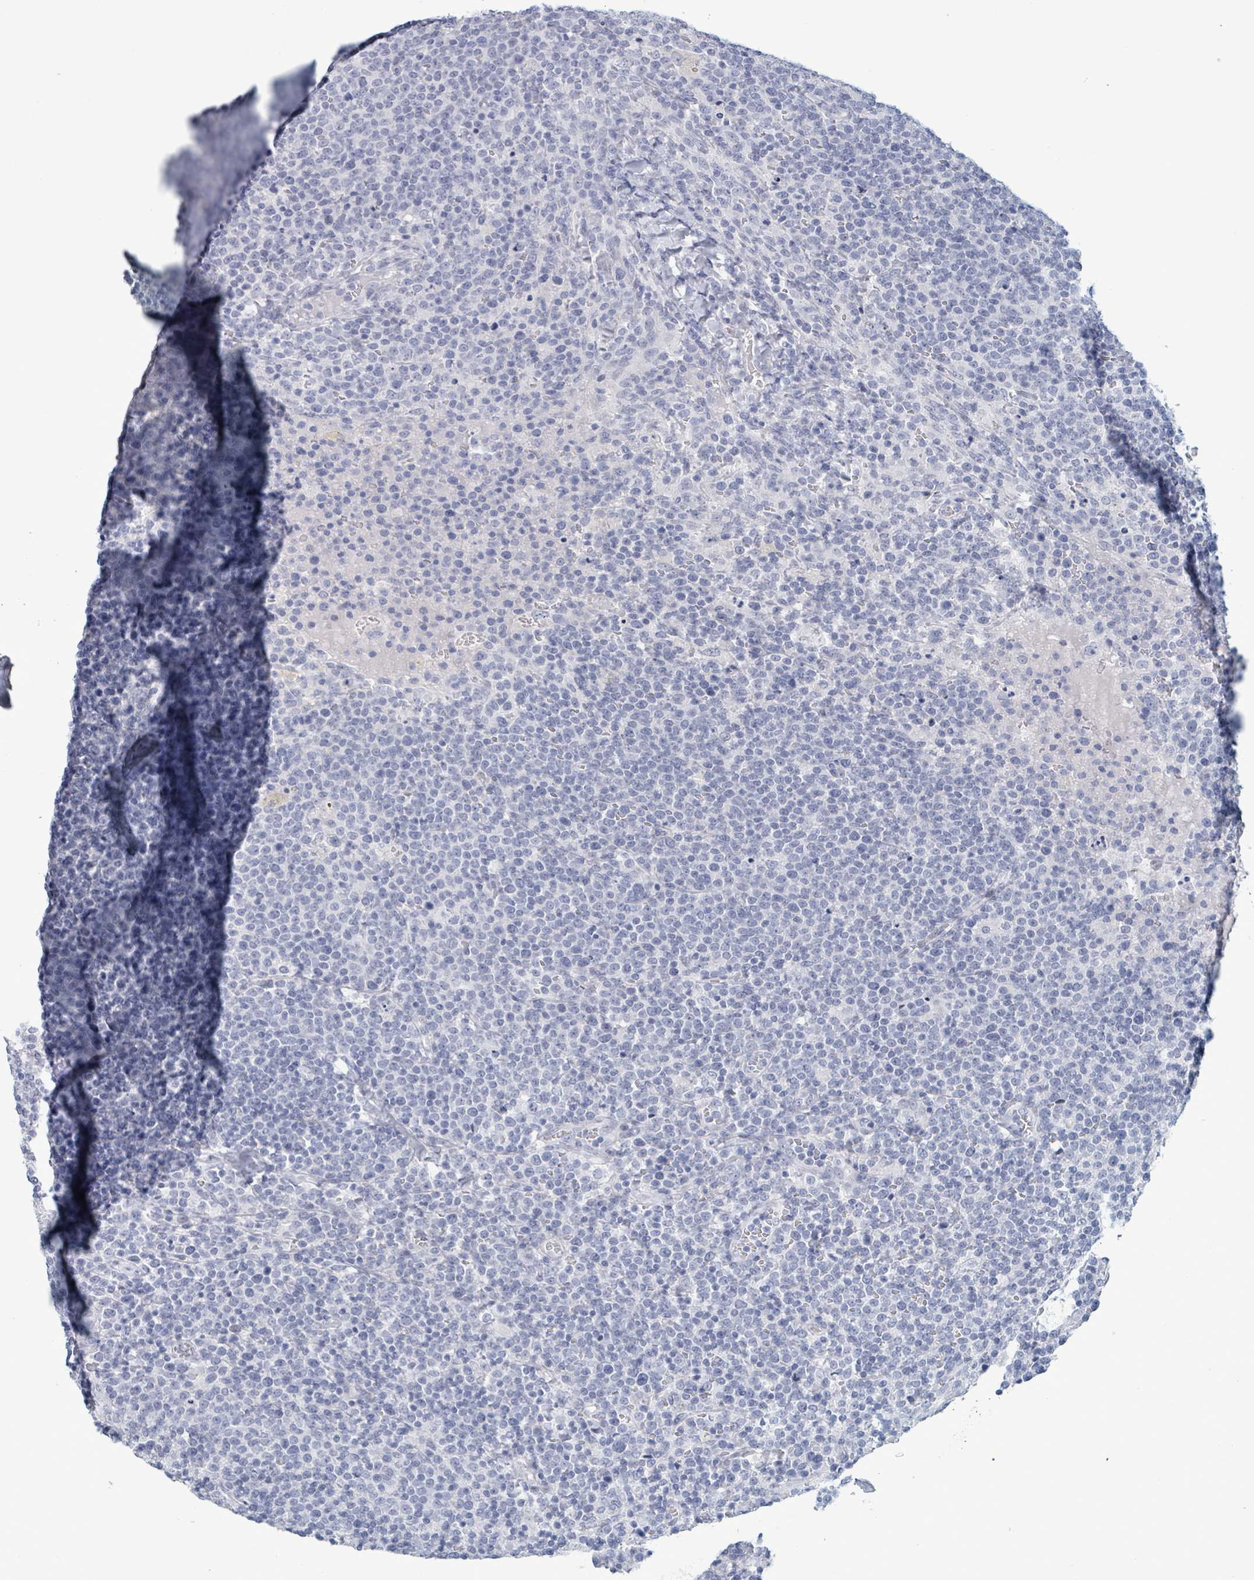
{"staining": {"intensity": "negative", "quantity": "none", "location": "none"}, "tissue": "lymphoma", "cell_type": "Tumor cells", "image_type": "cancer", "snomed": [{"axis": "morphology", "description": "Malignant lymphoma, non-Hodgkin's type, High grade"}, {"axis": "topography", "description": "Lymph node"}], "caption": "Tumor cells show no significant expression in high-grade malignant lymphoma, non-Hodgkin's type.", "gene": "ZNF771", "patient": {"sex": "male", "age": 61}}